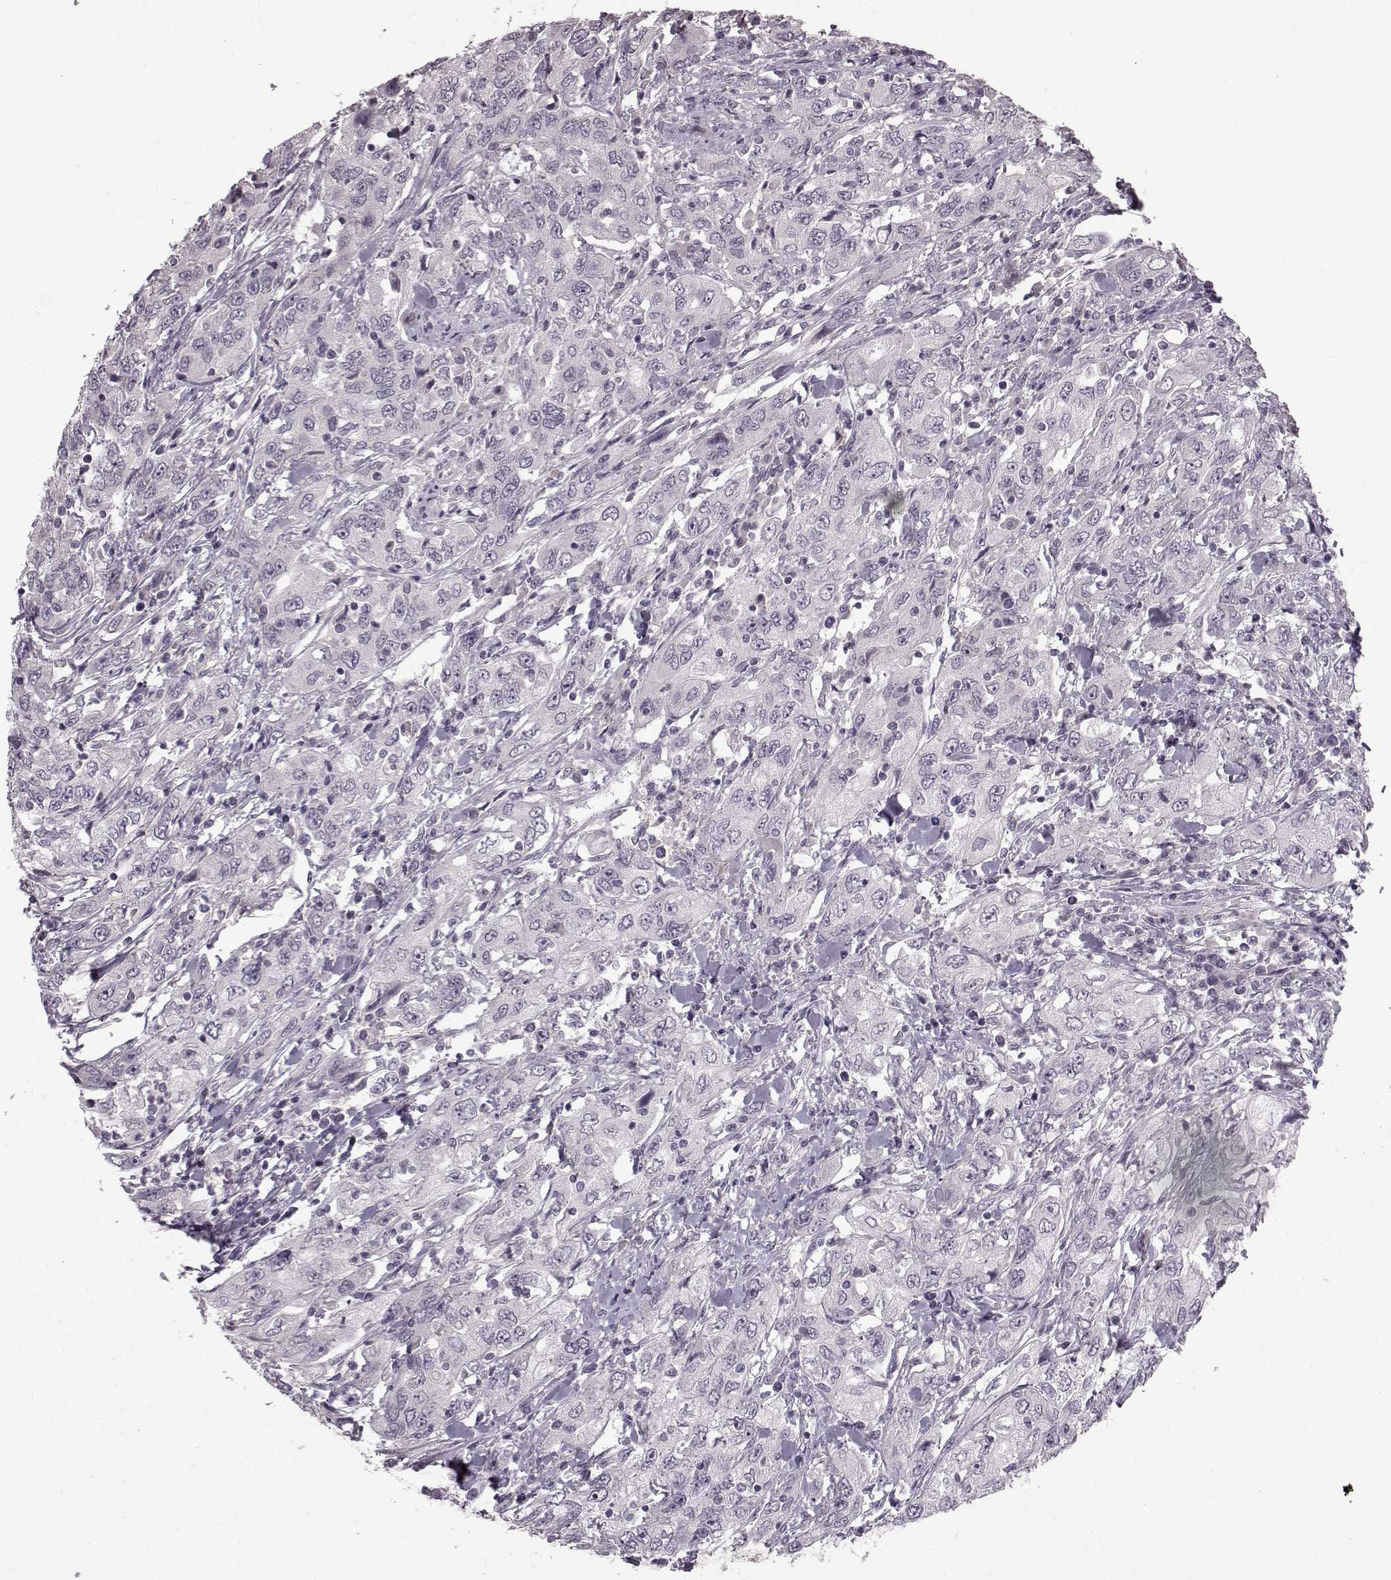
{"staining": {"intensity": "negative", "quantity": "none", "location": "none"}, "tissue": "urothelial cancer", "cell_type": "Tumor cells", "image_type": "cancer", "snomed": [{"axis": "morphology", "description": "Urothelial carcinoma, High grade"}, {"axis": "topography", "description": "Urinary bladder"}], "caption": "The immunohistochemistry (IHC) photomicrograph has no significant positivity in tumor cells of urothelial cancer tissue.", "gene": "LHB", "patient": {"sex": "male", "age": 76}}